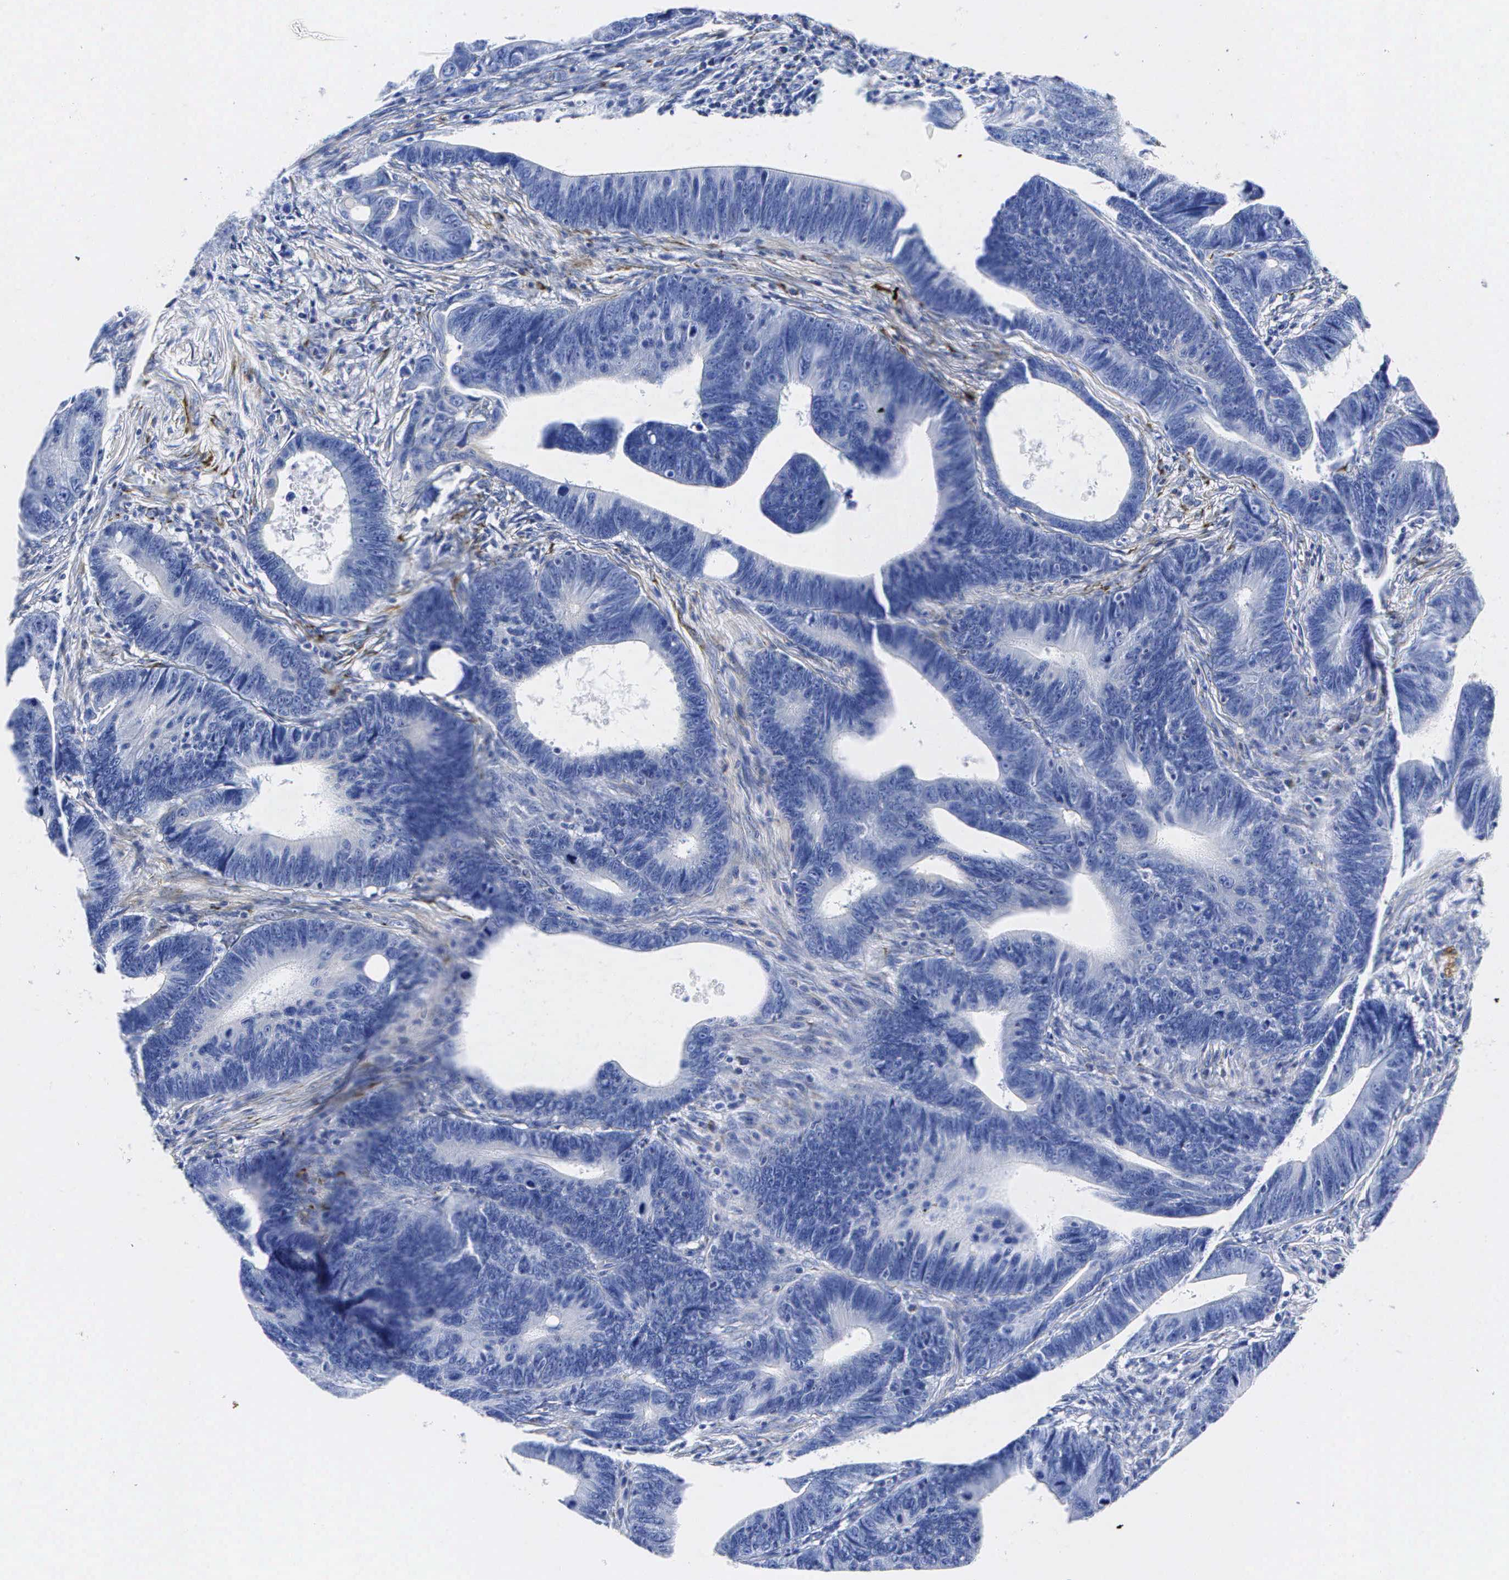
{"staining": {"intensity": "negative", "quantity": "none", "location": "none"}, "tissue": "colorectal cancer", "cell_type": "Tumor cells", "image_type": "cancer", "snomed": [{"axis": "morphology", "description": "Adenocarcinoma, NOS"}, {"axis": "topography", "description": "Colon"}], "caption": "A histopathology image of human colorectal adenocarcinoma is negative for staining in tumor cells. Brightfield microscopy of immunohistochemistry stained with DAB (brown) and hematoxylin (blue), captured at high magnification.", "gene": "ENO2", "patient": {"sex": "female", "age": 78}}